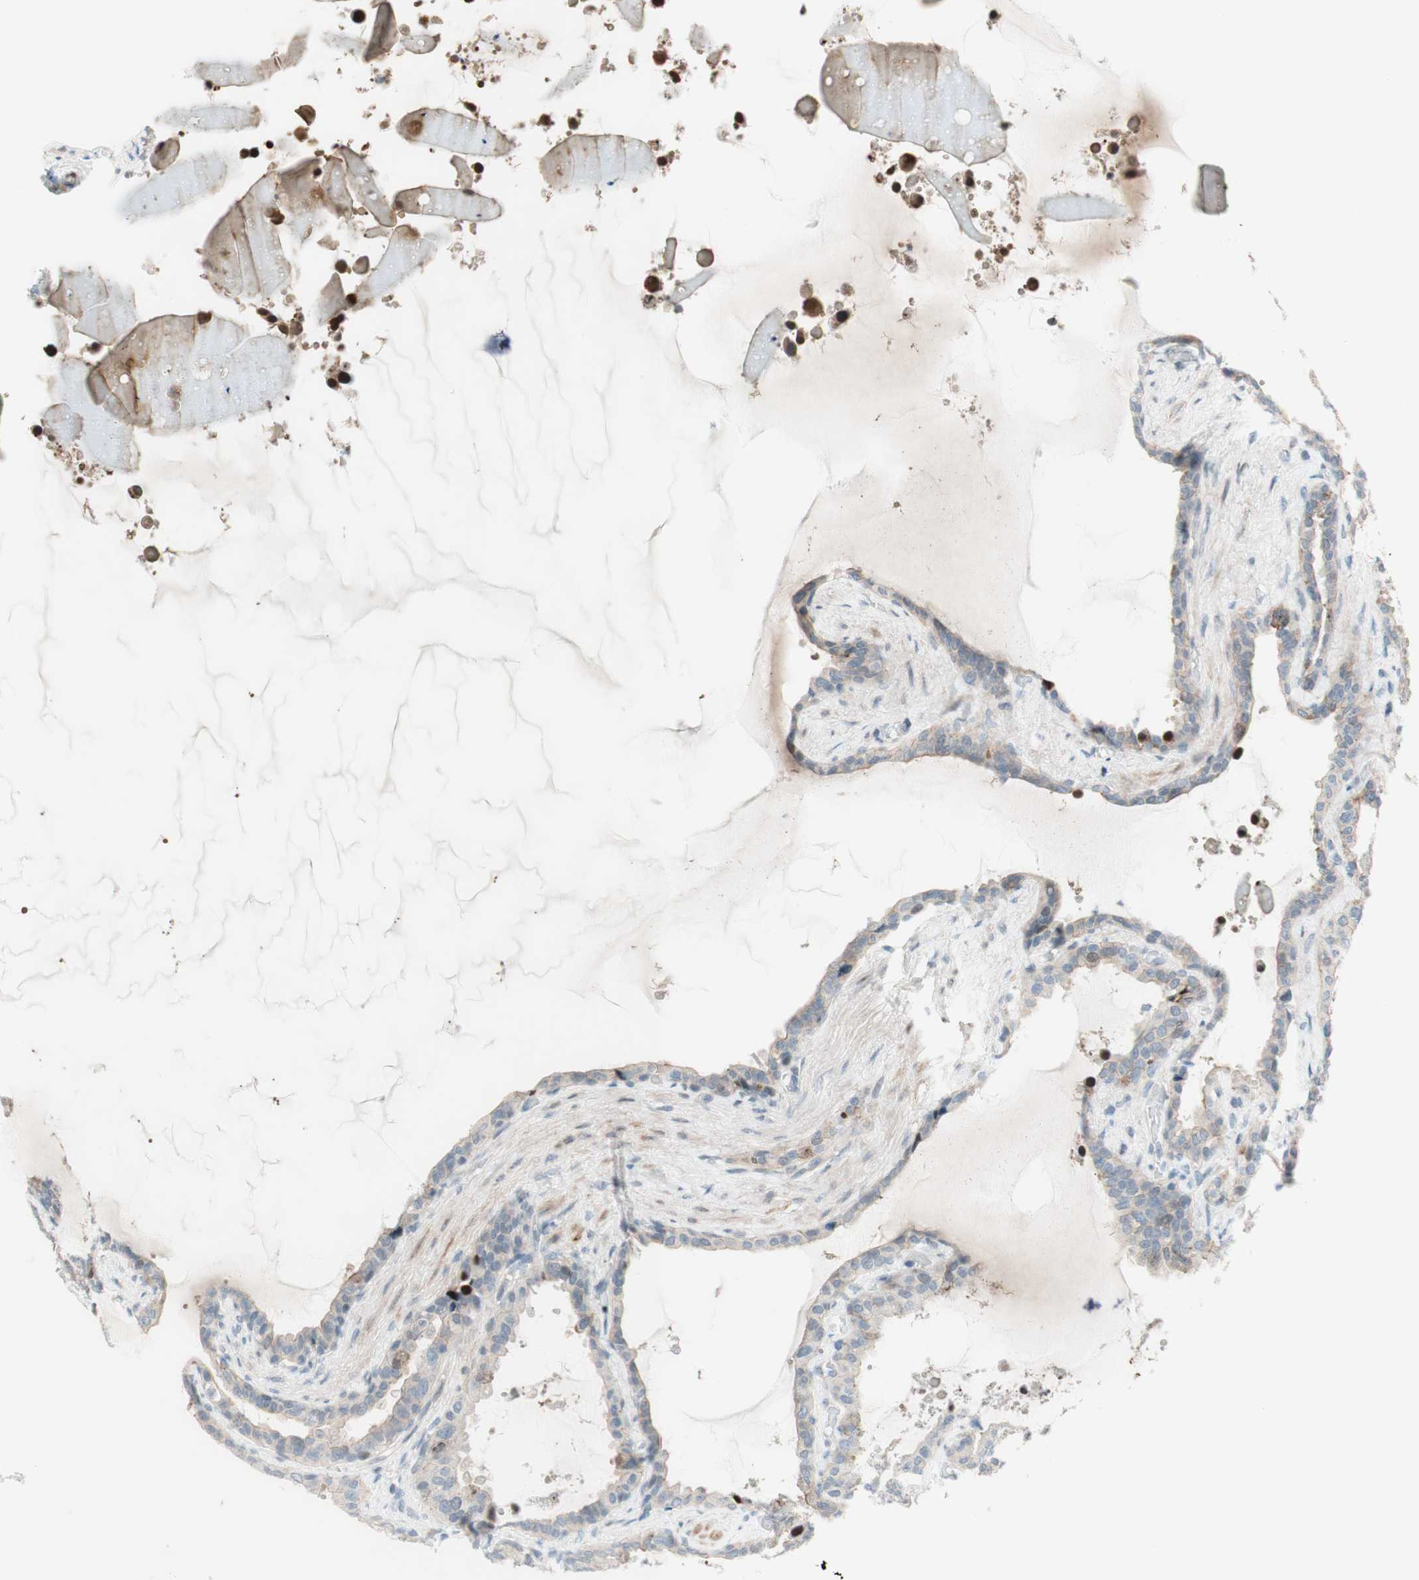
{"staining": {"intensity": "weak", "quantity": "<25%", "location": "cytoplasmic/membranous"}, "tissue": "seminal vesicle", "cell_type": "Glandular cells", "image_type": "normal", "snomed": [{"axis": "morphology", "description": "Normal tissue, NOS"}, {"axis": "topography", "description": "Seminal veicle"}], "caption": "Seminal vesicle stained for a protein using immunohistochemistry demonstrates no staining glandular cells.", "gene": "JPH1", "patient": {"sex": "male", "age": 46}}